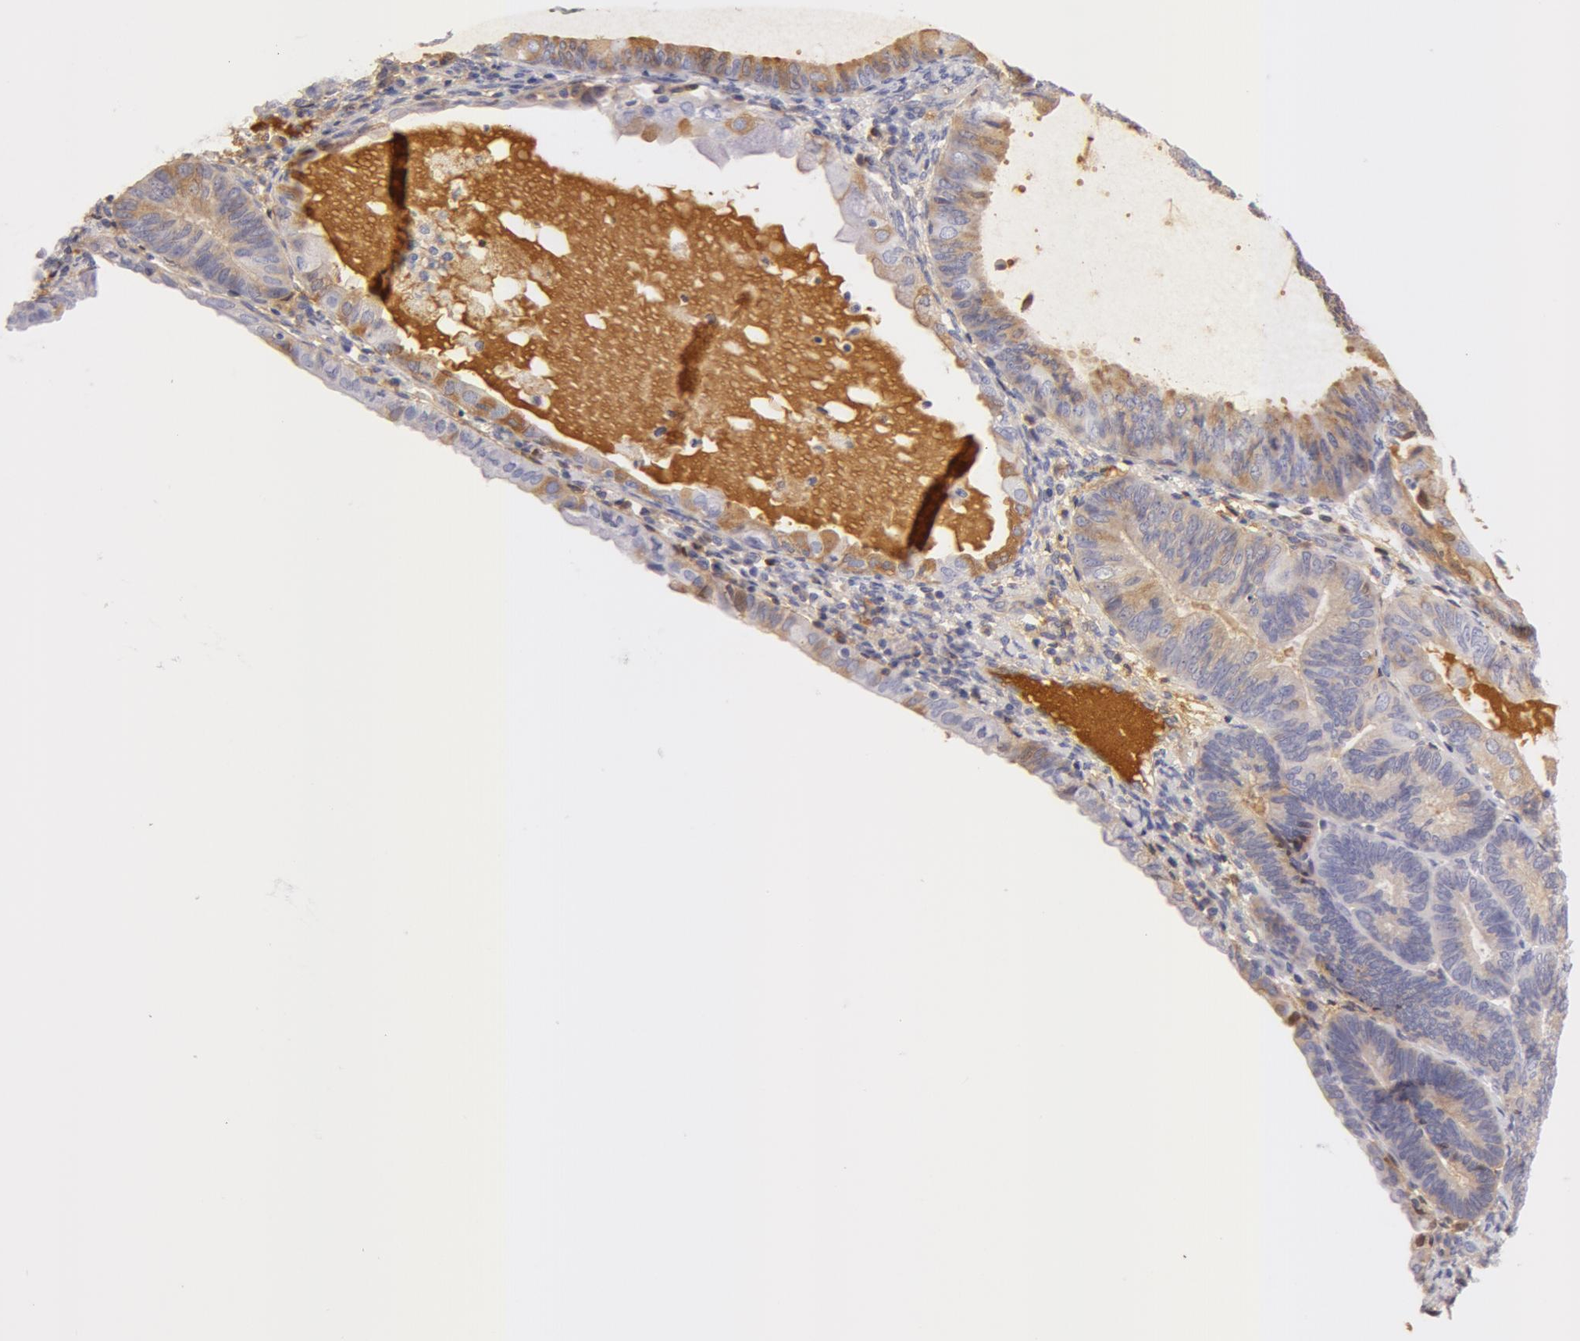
{"staining": {"intensity": "negative", "quantity": "none", "location": "none"}, "tissue": "endometrial cancer", "cell_type": "Tumor cells", "image_type": "cancer", "snomed": [{"axis": "morphology", "description": "Adenocarcinoma, NOS"}, {"axis": "topography", "description": "Endometrium"}], "caption": "High magnification brightfield microscopy of endometrial adenocarcinoma stained with DAB (brown) and counterstained with hematoxylin (blue): tumor cells show no significant positivity.", "gene": "GC", "patient": {"sex": "female", "age": 63}}